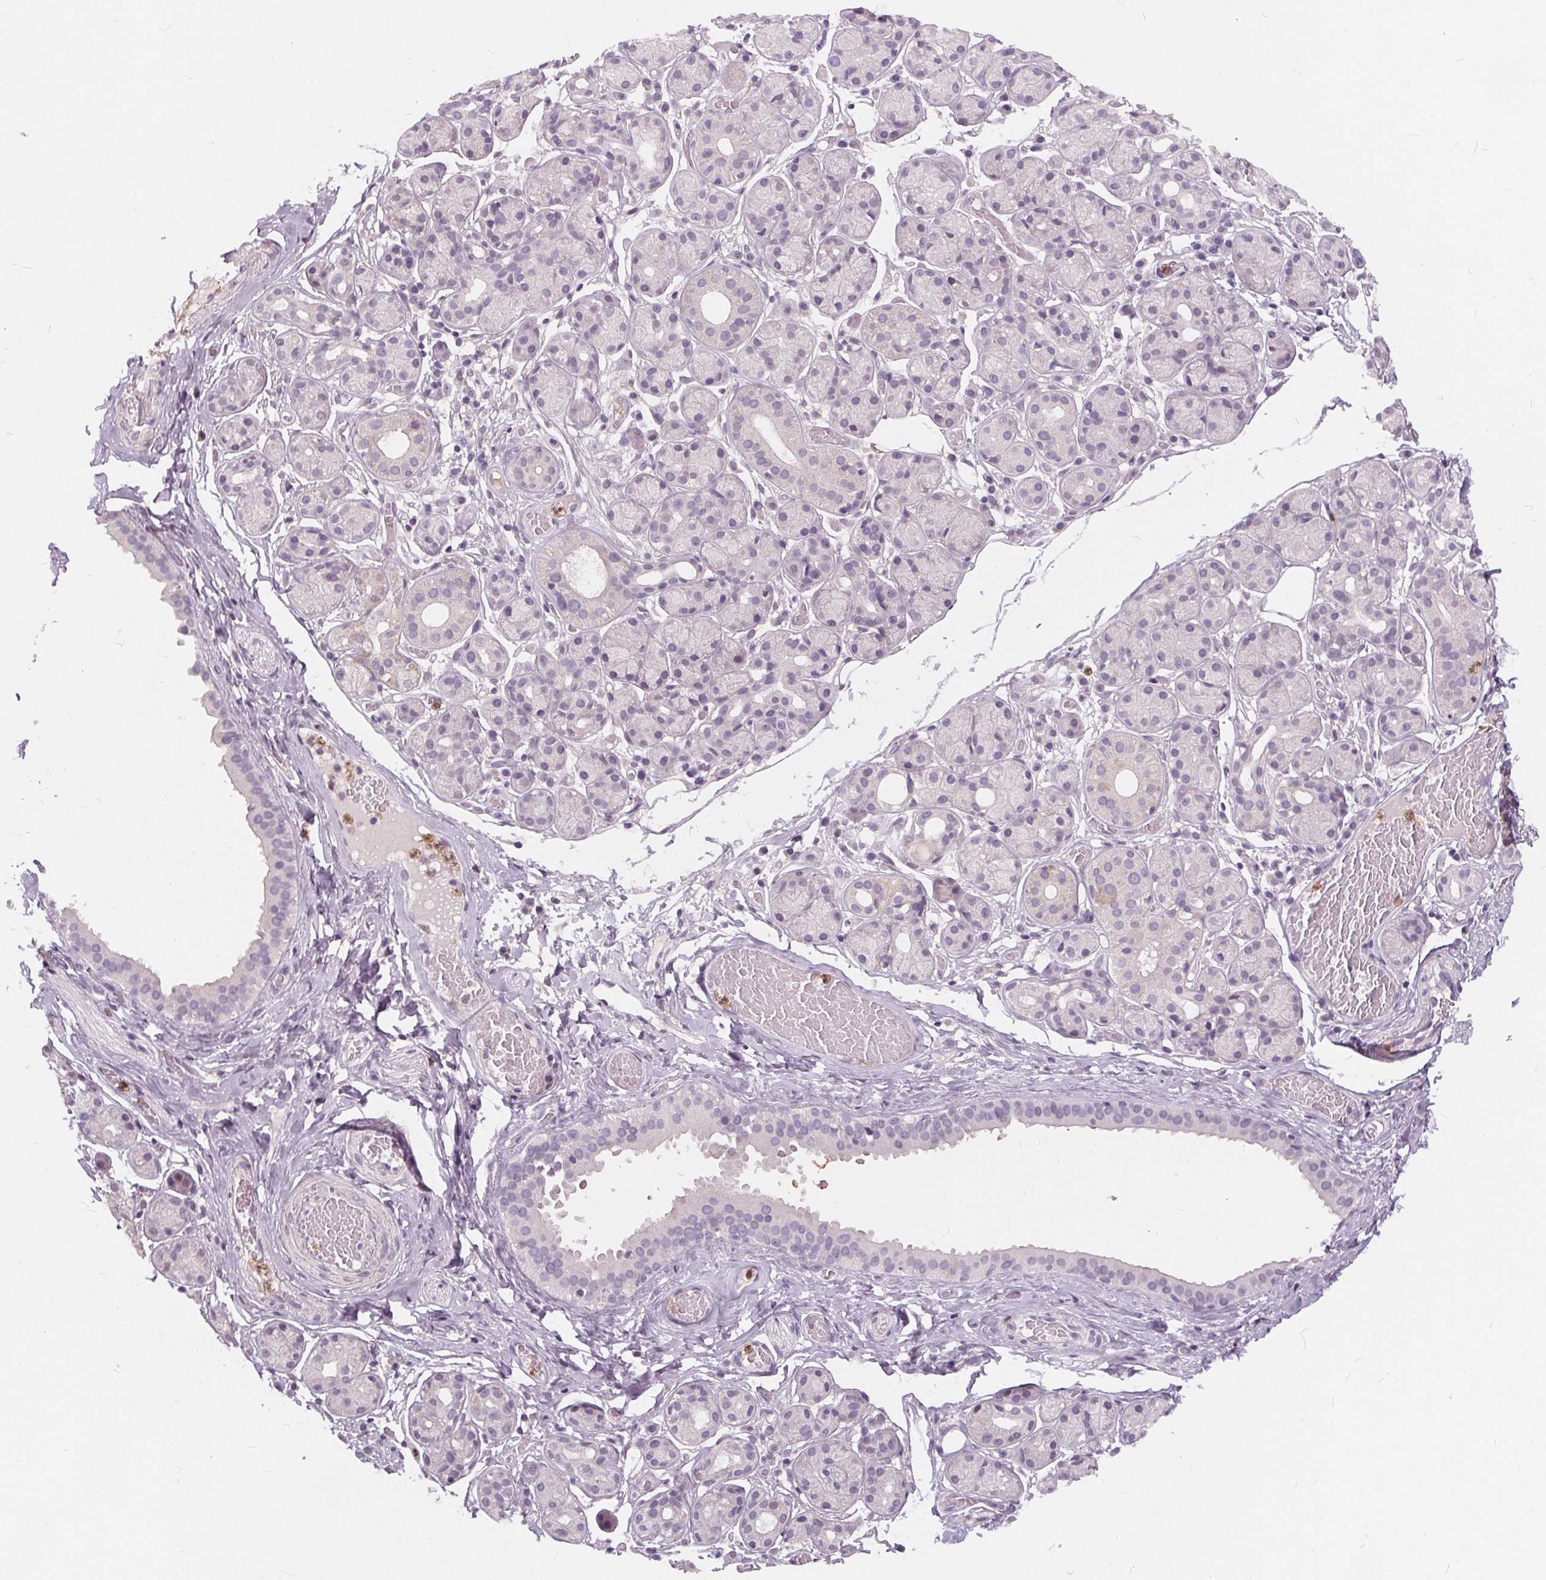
{"staining": {"intensity": "negative", "quantity": "none", "location": "none"}, "tissue": "salivary gland", "cell_type": "Glandular cells", "image_type": "normal", "snomed": [{"axis": "morphology", "description": "Normal tissue, NOS"}, {"axis": "topography", "description": "Salivary gland"}, {"axis": "topography", "description": "Peripheral nerve tissue"}], "caption": "A high-resolution image shows immunohistochemistry staining of normal salivary gland, which exhibits no significant expression in glandular cells. (IHC, brightfield microscopy, high magnification).", "gene": "HAAO", "patient": {"sex": "male", "age": 71}}